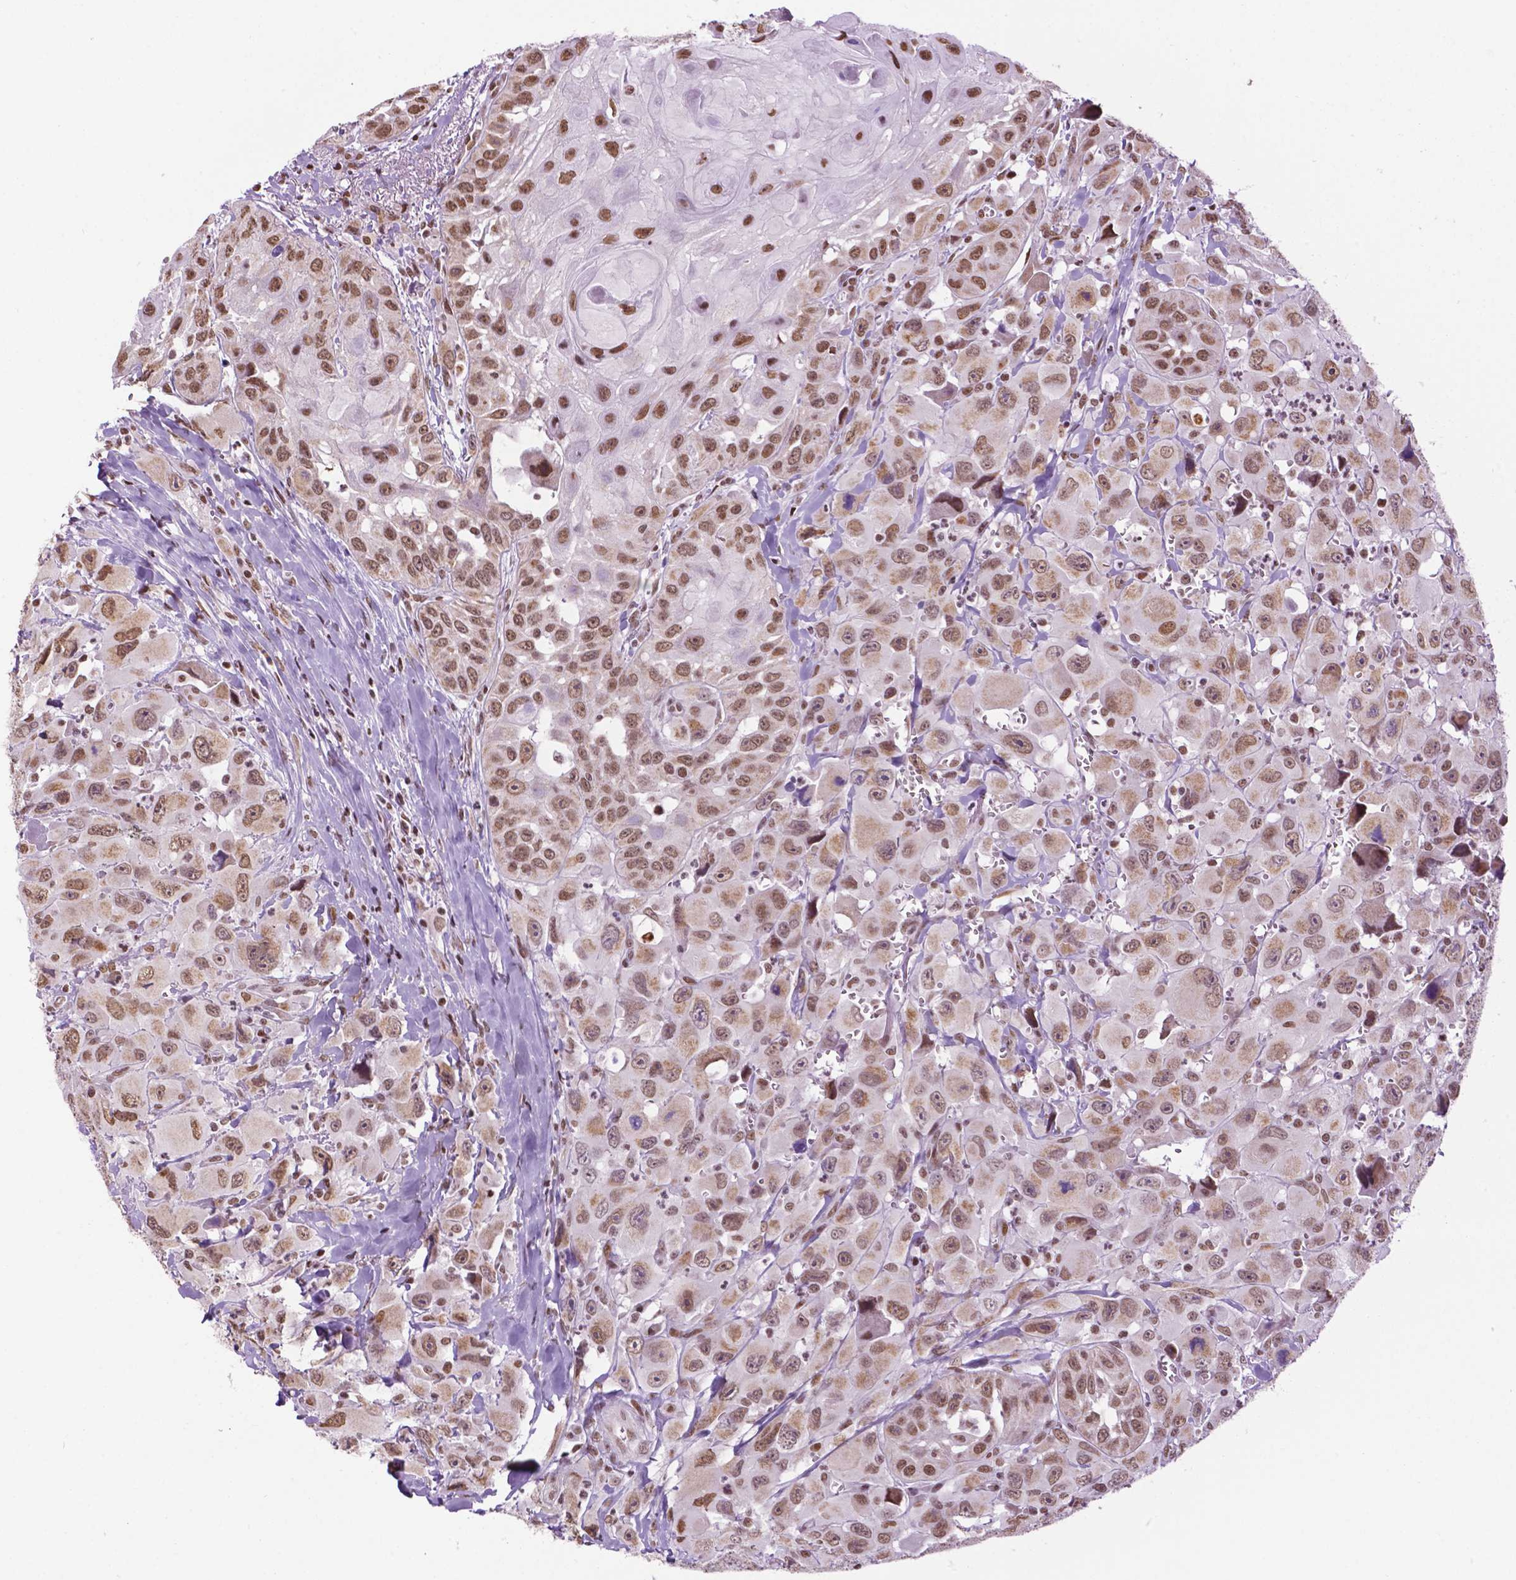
{"staining": {"intensity": "moderate", "quantity": ">75%", "location": "nuclear"}, "tissue": "head and neck cancer", "cell_type": "Tumor cells", "image_type": "cancer", "snomed": [{"axis": "morphology", "description": "Squamous cell carcinoma, NOS"}, {"axis": "morphology", "description": "Squamous cell carcinoma, metastatic, NOS"}, {"axis": "topography", "description": "Oral tissue"}, {"axis": "topography", "description": "Head-Neck"}], "caption": "Tumor cells show medium levels of moderate nuclear staining in about >75% of cells in squamous cell carcinoma (head and neck).", "gene": "COL23A1", "patient": {"sex": "female", "age": 85}}